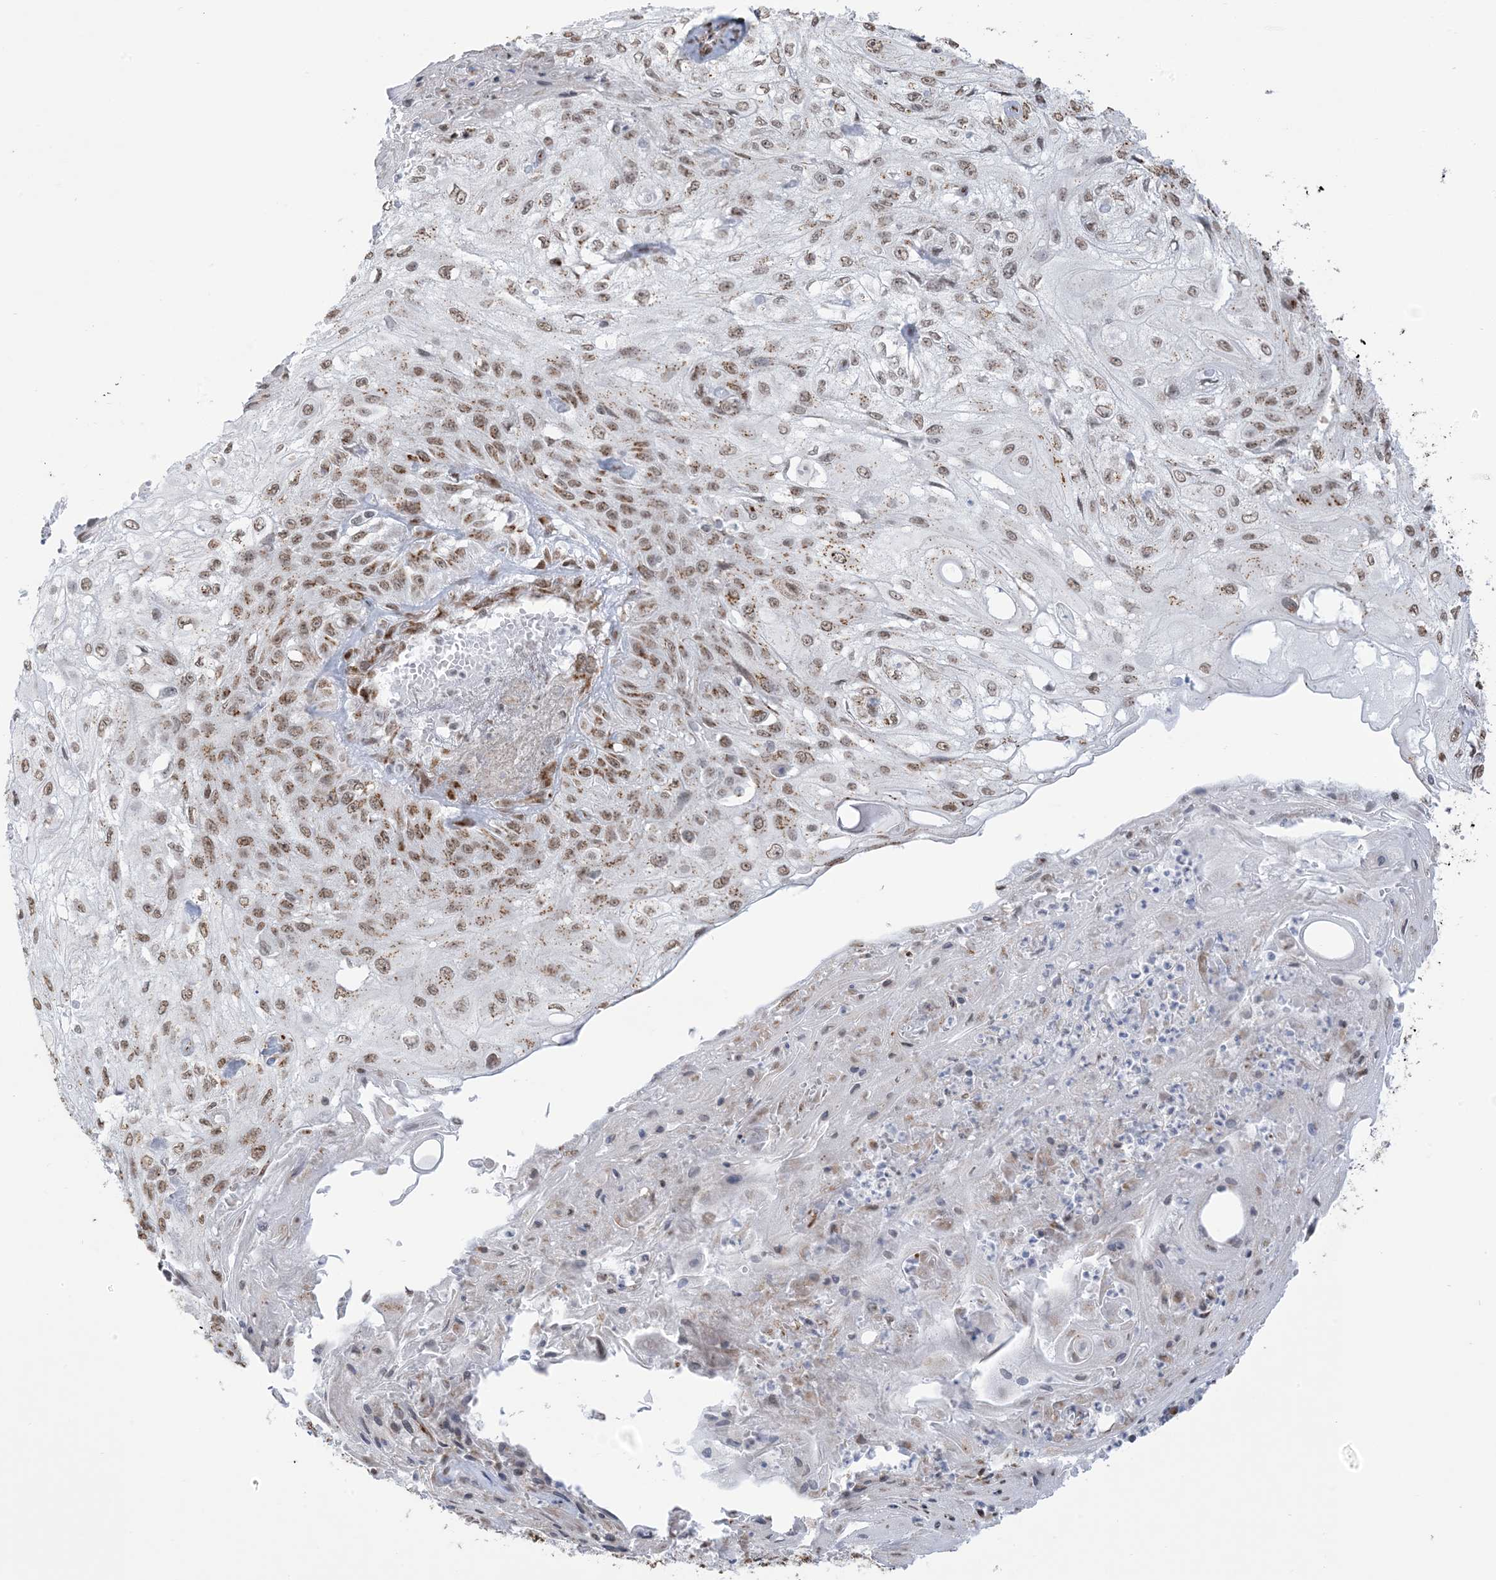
{"staining": {"intensity": "moderate", "quantity": ">75%", "location": "cytoplasmic/membranous,nuclear"}, "tissue": "skin cancer", "cell_type": "Tumor cells", "image_type": "cancer", "snomed": [{"axis": "morphology", "description": "Squamous cell carcinoma, NOS"}, {"axis": "morphology", "description": "Squamous cell carcinoma, metastatic, NOS"}, {"axis": "topography", "description": "Skin"}, {"axis": "topography", "description": "Lymph node"}], "caption": "Protein expression analysis of skin cancer demonstrates moderate cytoplasmic/membranous and nuclear expression in about >75% of tumor cells.", "gene": "GPR107", "patient": {"sex": "male", "age": 75}}